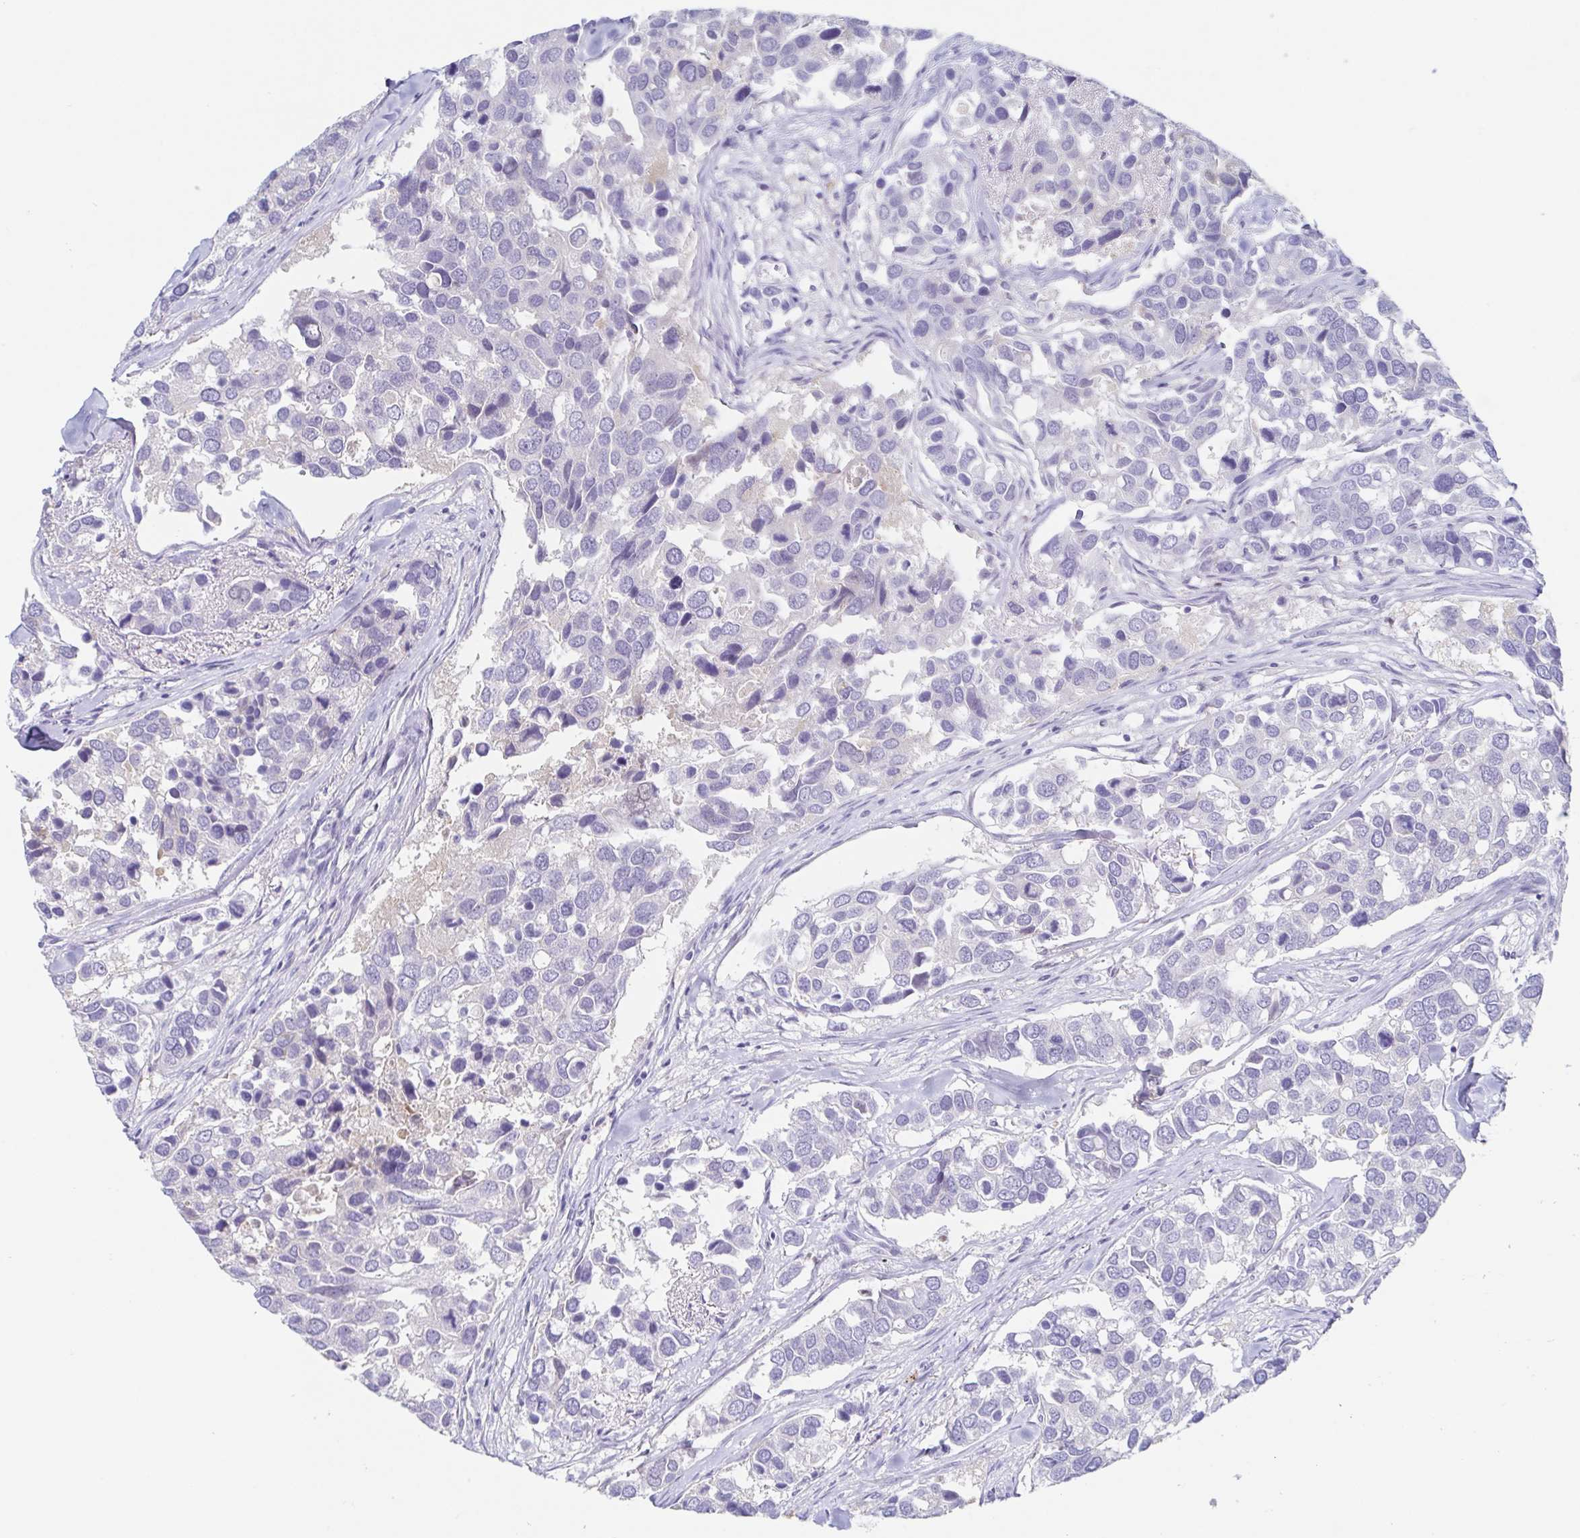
{"staining": {"intensity": "negative", "quantity": "none", "location": "none"}, "tissue": "breast cancer", "cell_type": "Tumor cells", "image_type": "cancer", "snomed": [{"axis": "morphology", "description": "Duct carcinoma"}, {"axis": "topography", "description": "Breast"}], "caption": "High power microscopy micrograph of an immunohistochemistry (IHC) micrograph of breast infiltrating ductal carcinoma, revealing no significant staining in tumor cells.", "gene": "HTR2A", "patient": {"sex": "female", "age": 83}}